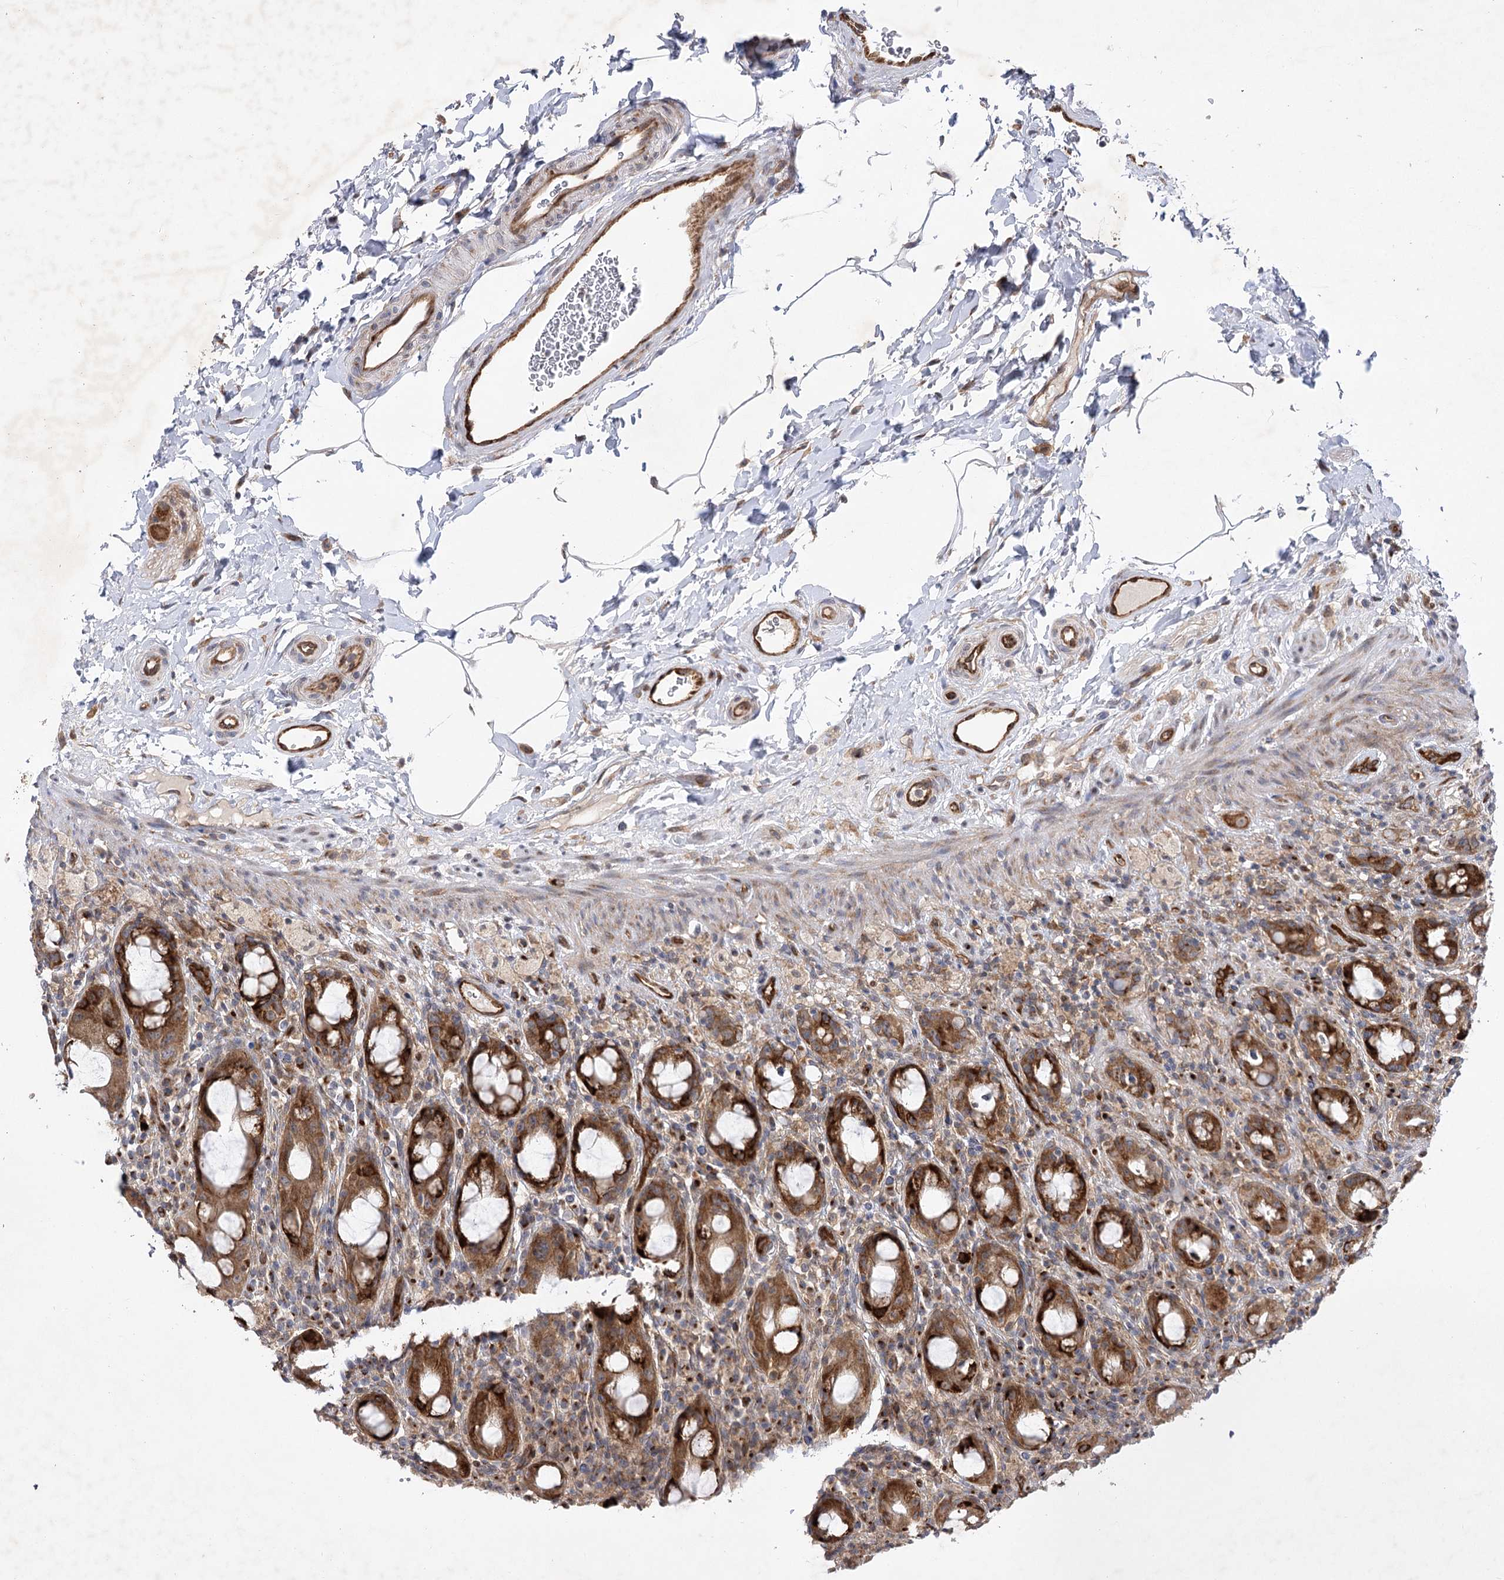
{"staining": {"intensity": "moderate", "quantity": ">75%", "location": "cytoplasmic/membranous"}, "tissue": "rectum", "cell_type": "Glandular cells", "image_type": "normal", "snomed": [{"axis": "morphology", "description": "Normal tissue, NOS"}, {"axis": "topography", "description": "Rectum"}], "caption": "Glandular cells reveal medium levels of moderate cytoplasmic/membranous positivity in about >75% of cells in normal human rectum.", "gene": "ARHGAP31", "patient": {"sex": "male", "age": 44}}